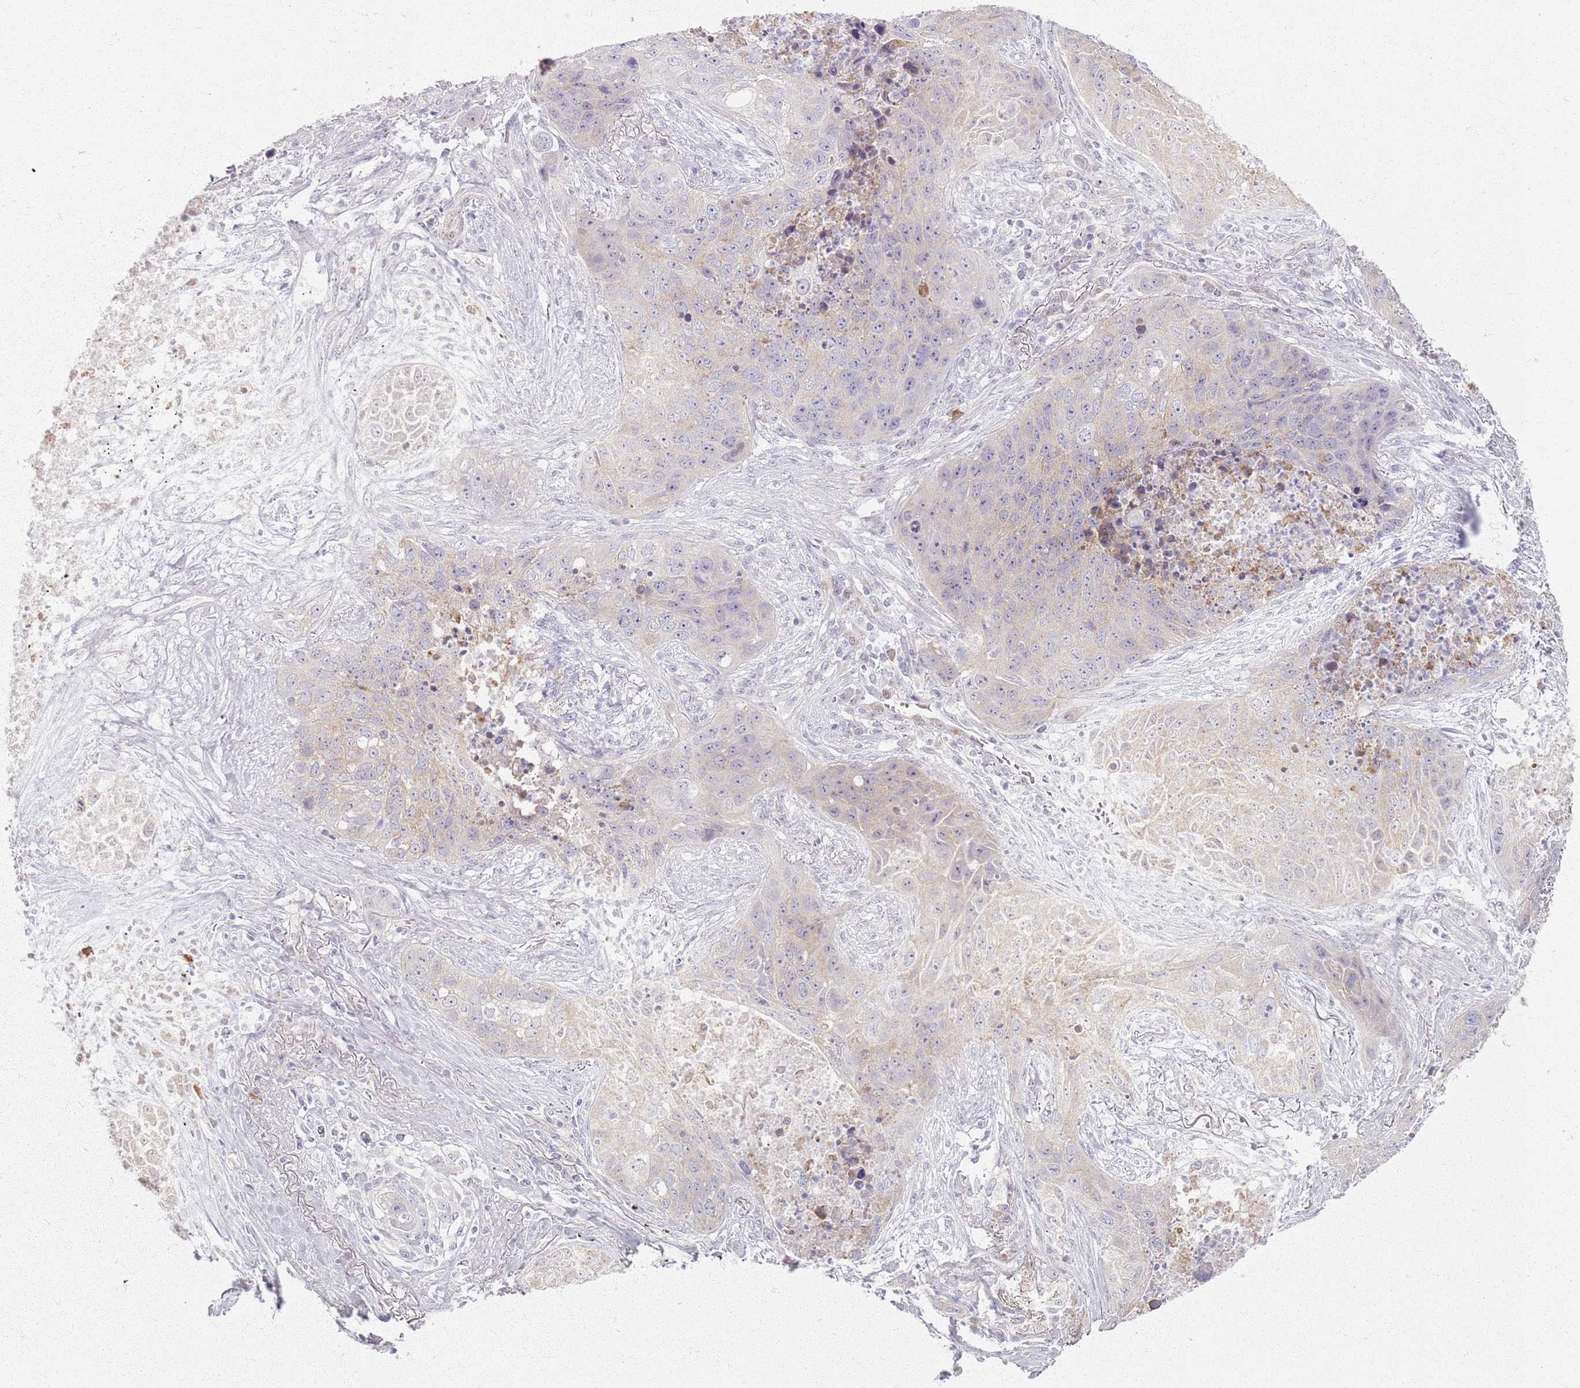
{"staining": {"intensity": "negative", "quantity": "none", "location": "none"}, "tissue": "lung cancer", "cell_type": "Tumor cells", "image_type": "cancer", "snomed": [{"axis": "morphology", "description": "Squamous cell carcinoma, NOS"}, {"axis": "topography", "description": "Lung"}], "caption": "Tumor cells are negative for brown protein staining in lung squamous cell carcinoma.", "gene": "CRIPT", "patient": {"sex": "female", "age": 63}}